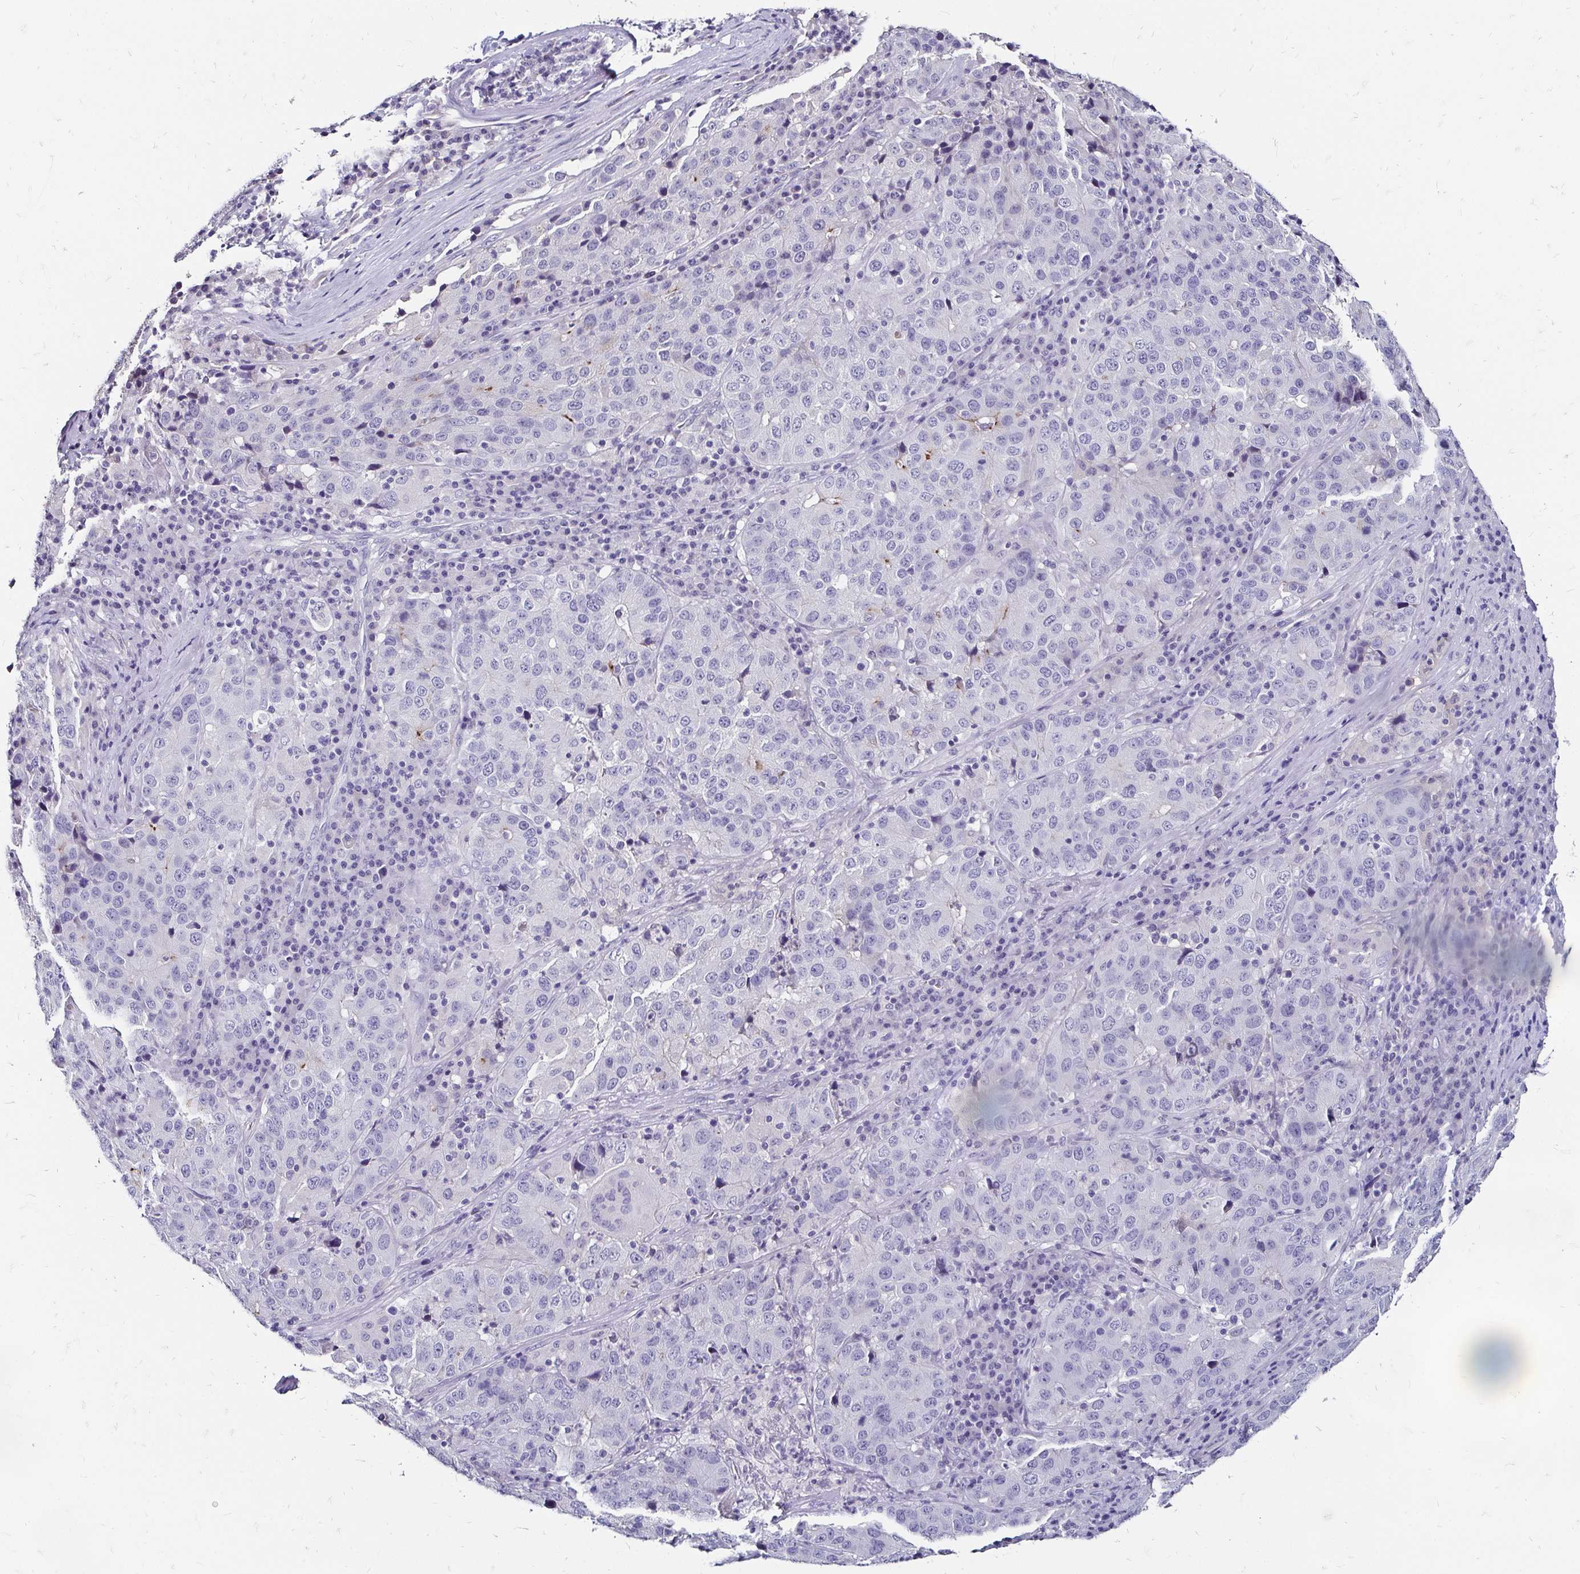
{"staining": {"intensity": "negative", "quantity": "none", "location": "none"}, "tissue": "stomach cancer", "cell_type": "Tumor cells", "image_type": "cancer", "snomed": [{"axis": "morphology", "description": "Adenocarcinoma, NOS"}, {"axis": "topography", "description": "Stomach"}], "caption": "Stomach adenocarcinoma stained for a protein using immunohistochemistry demonstrates no positivity tumor cells.", "gene": "SCG3", "patient": {"sex": "male", "age": 71}}